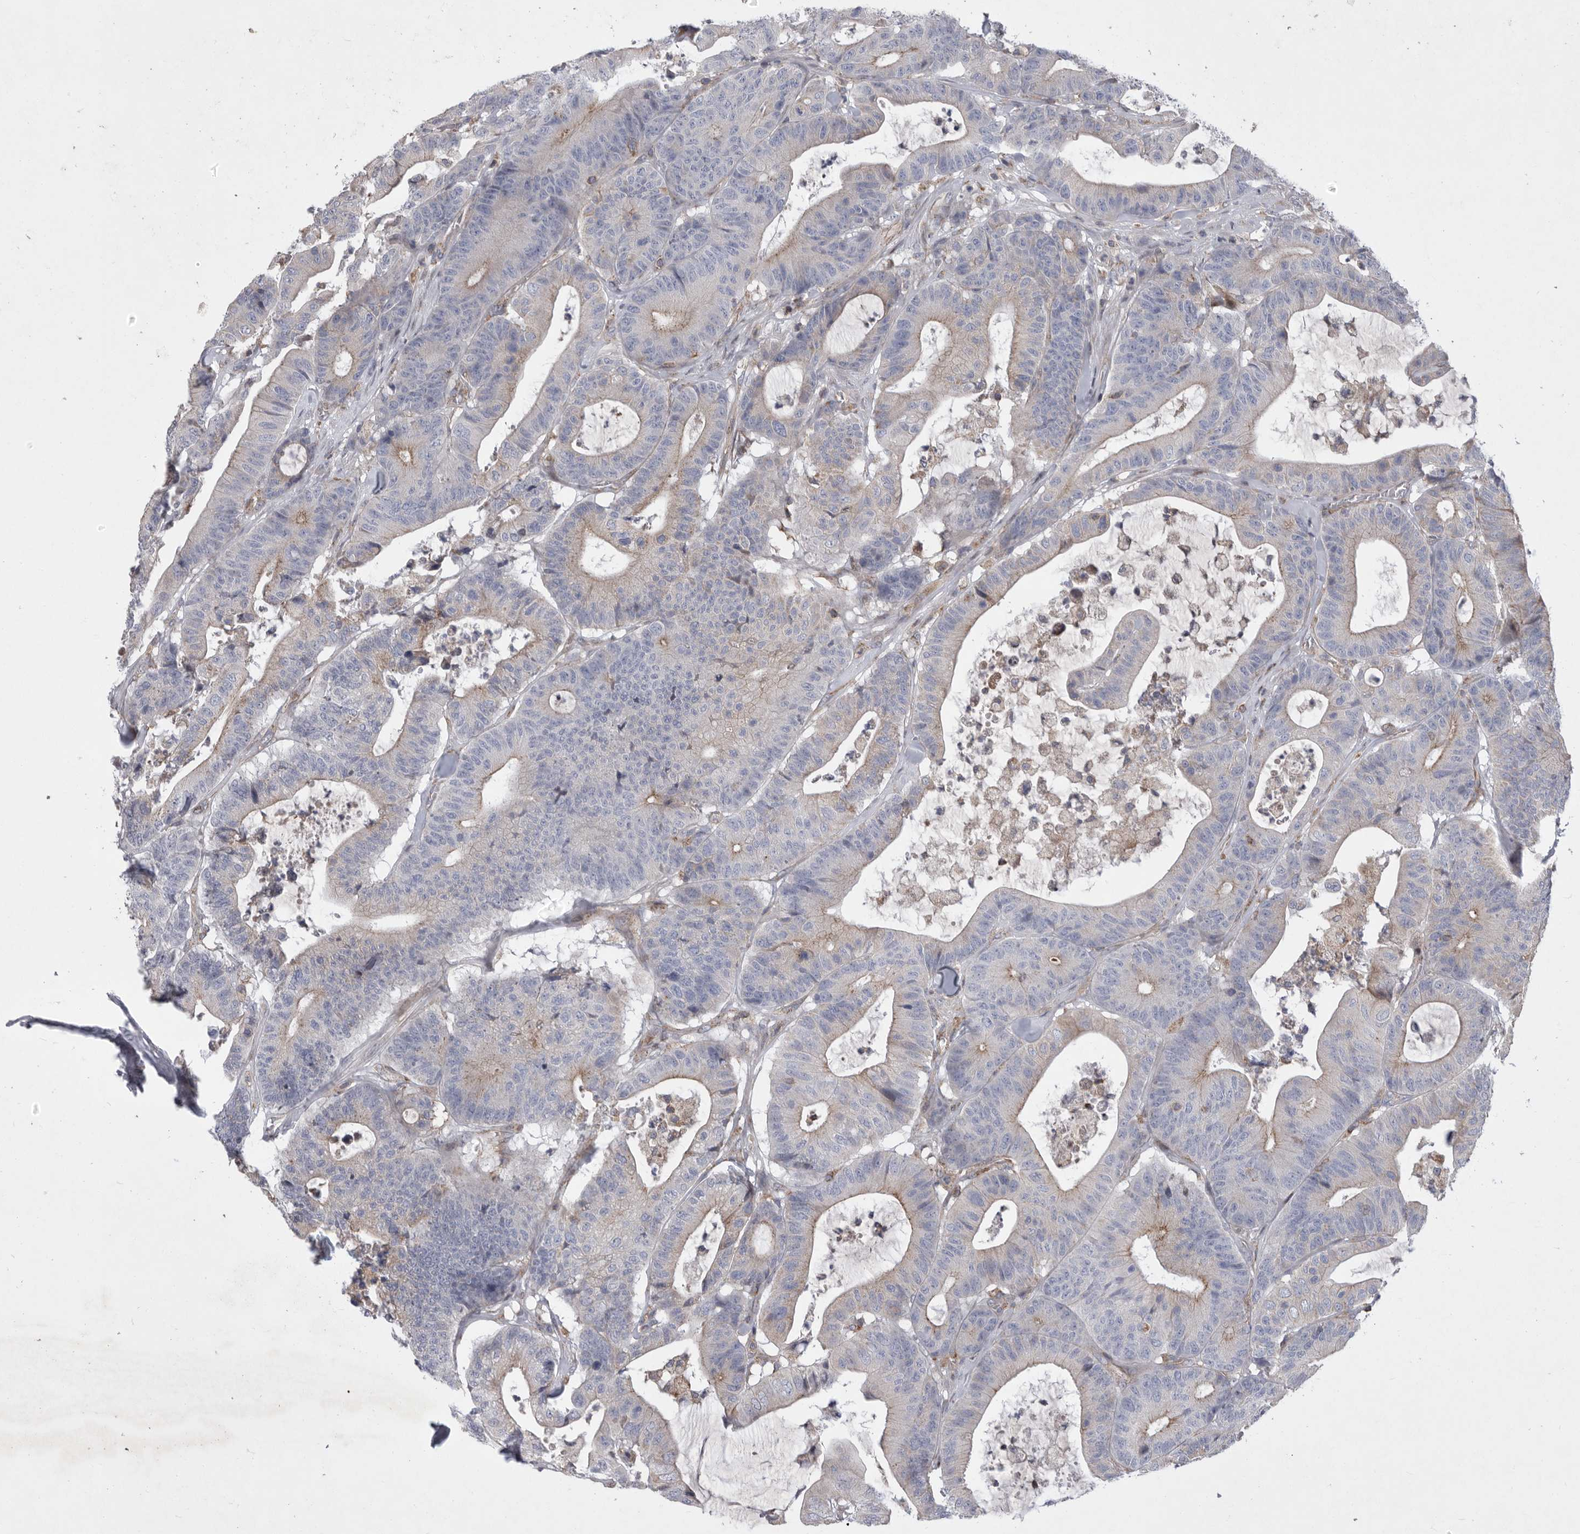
{"staining": {"intensity": "moderate", "quantity": "25%-75%", "location": "cytoplasmic/membranous"}, "tissue": "colorectal cancer", "cell_type": "Tumor cells", "image_type": "cancer", "snomed": [{"axis": "morphology", "description": "Adenocarcinoma, NOS"}, {"axis": "topography", "description": "Colon"}], "caption": "A brown stain highlights moderate cytoplasmic/membranous positivity of a protein in human colorectal adenocarcinoma tumor cells.", "gene": "MPZL1", "patient": {"sex": "female", "age": 84}}